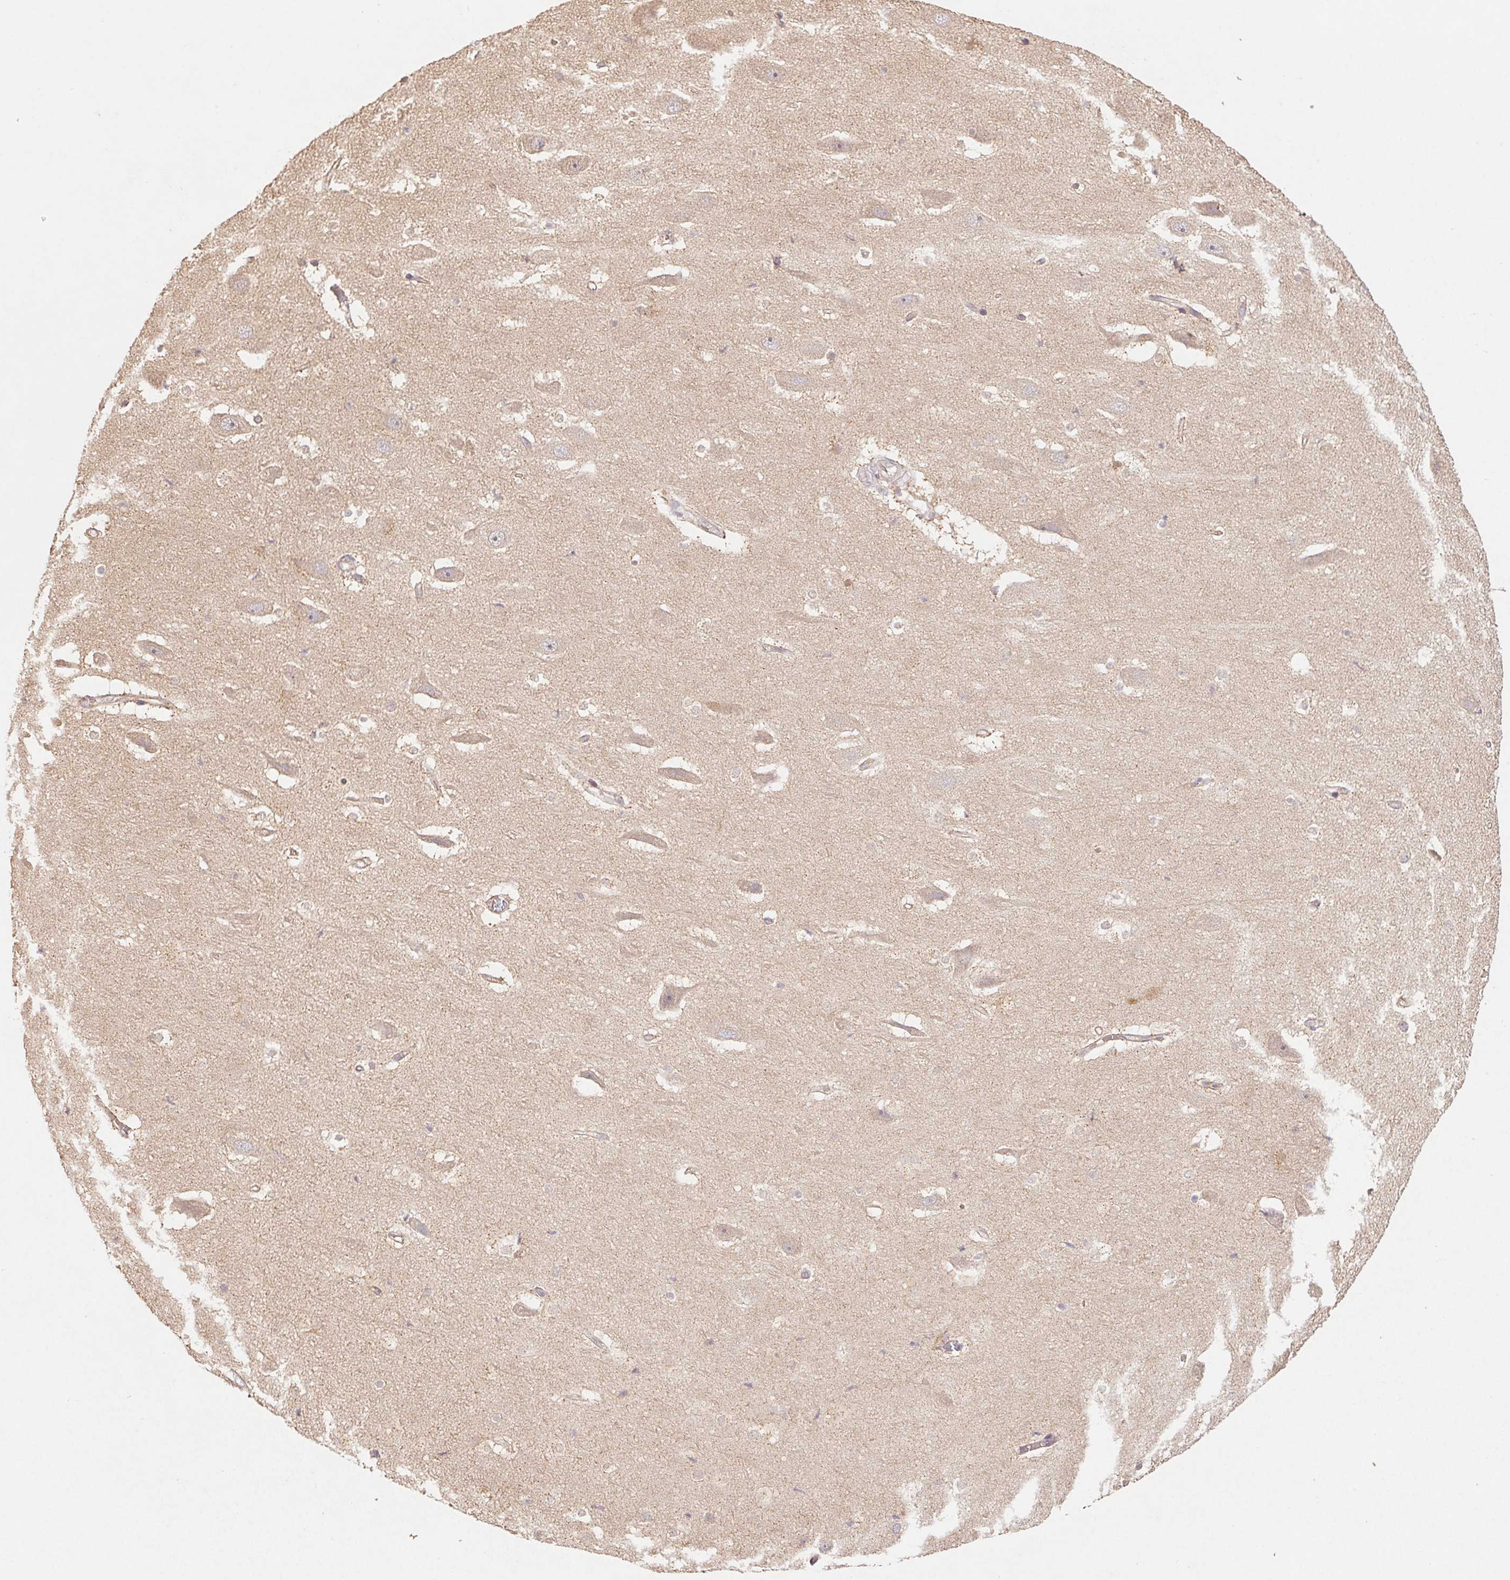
{"staining": {"intensity": "moderate", "quantity": "<25%", "location": "cytoplasmic/membranous"}, "tissue": "hippocampus", "cell_type": "Glial cells", "image_type": "normal", "snomed": [{"axis": "morphology", "description": "Normal tissue, NOS"}, {"axis": "topography", "description": "Hippocampus"}], "caption": "Hippocampus stained with DAB (3,3'-diaminobenzidine) immunohistochemistry (IHC) exhibits low levels of moderate cytoplasmic/membranous positivity in approximately <25% of glial cells.", "gene": "RAB11A", "patient": {"sex": "male", "age": 26}}